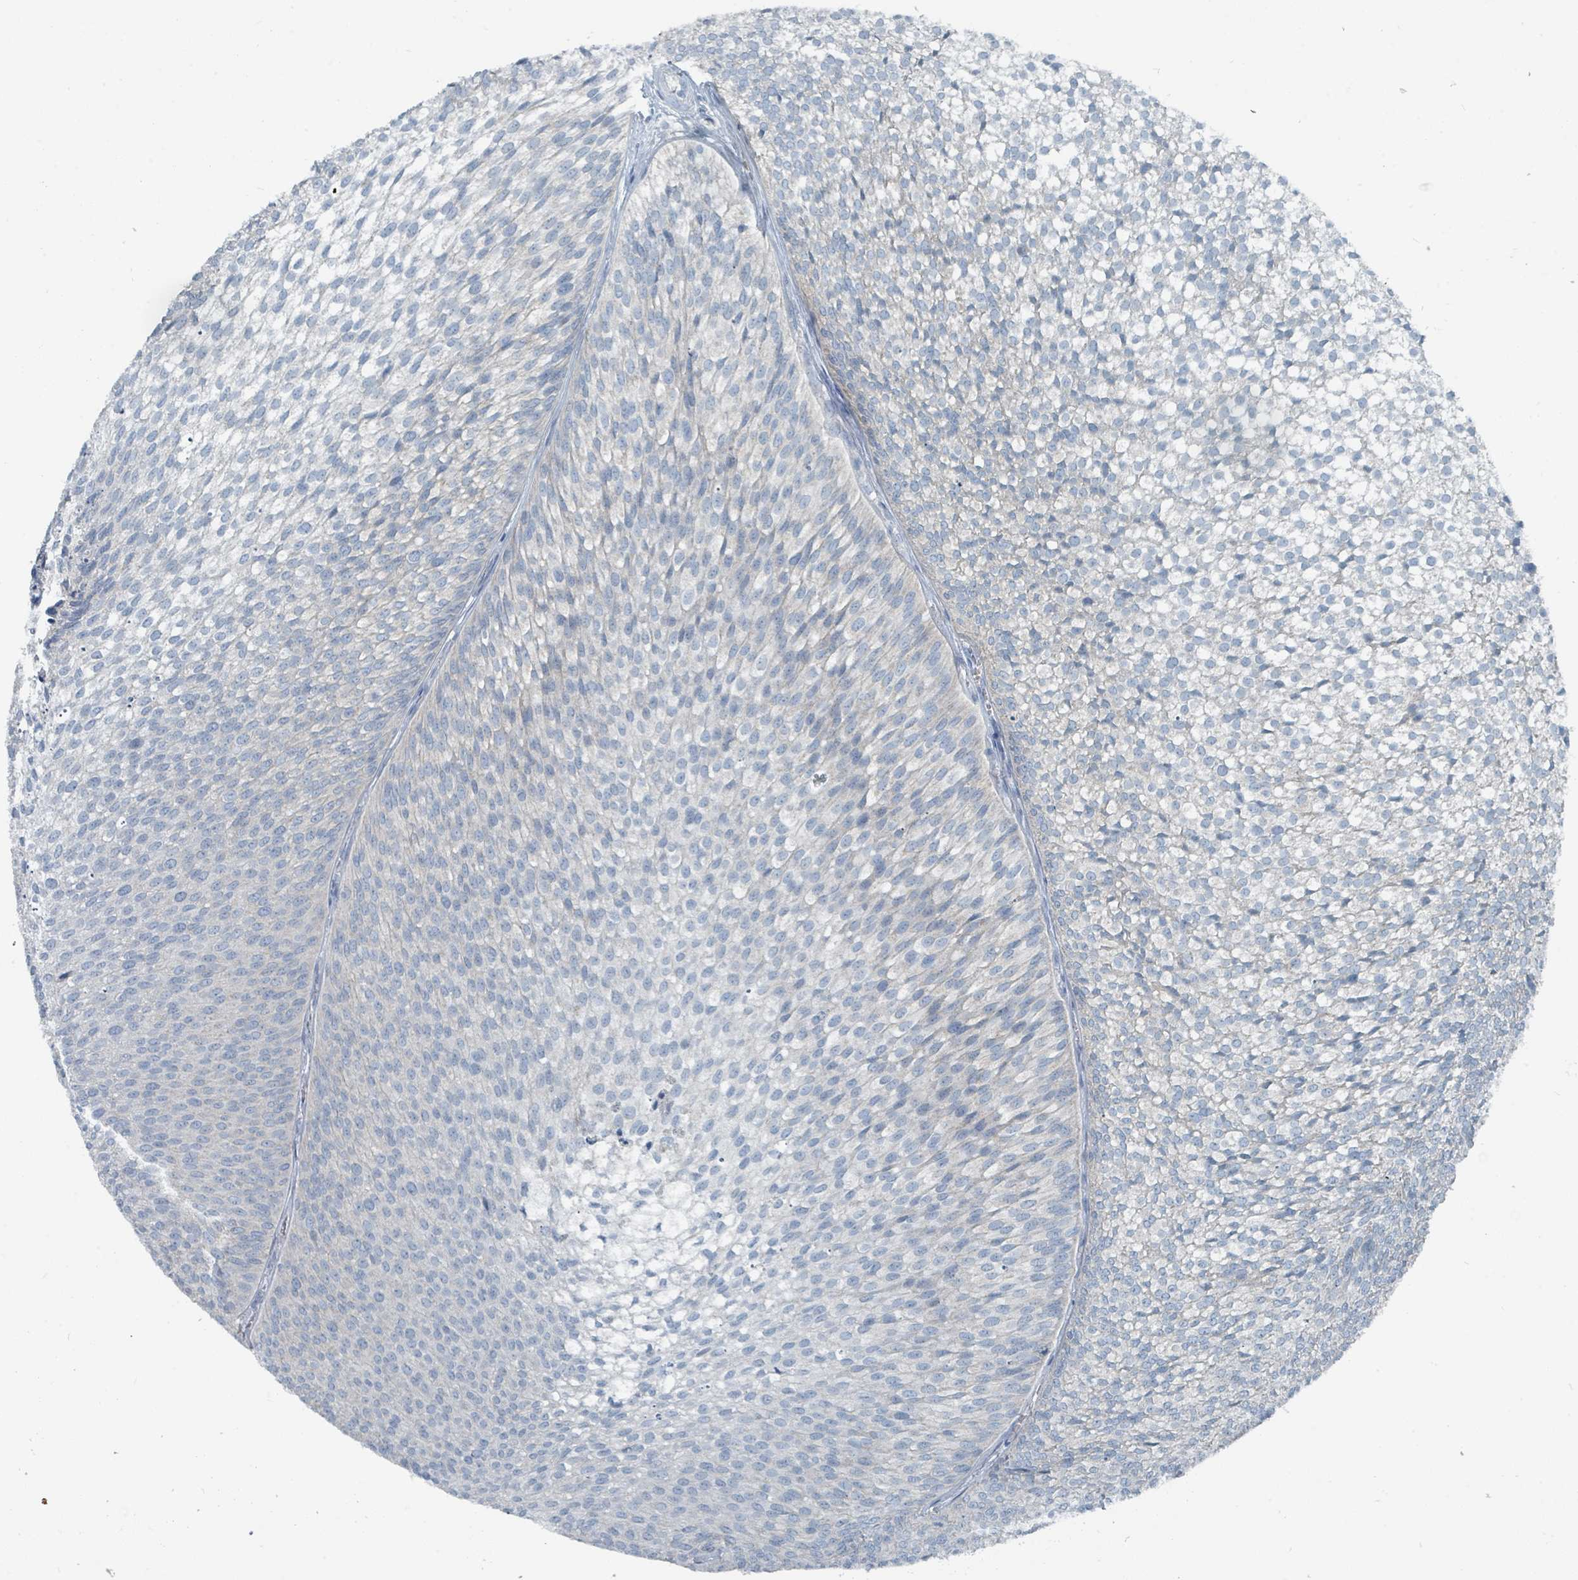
{"staining": {"intensity": "negative", "quantity": "none", "location": "none"}, "tissue": "urothelial cancer", "cell_type": "Tumor cells", "image_type": "cancer", "snomed": [{"axis": "morphology", "description": "Urothelial carcinoma, Low grade"}, {"axis": "topography", "description": "Urinary bladder"}], "caption": "Immunohistochemical staining of low-grade urothelial carcinoma reveals no significant staining in tumor cells.", "gene": "RASA4", "patient": {"sex": "male", "age": 91}}